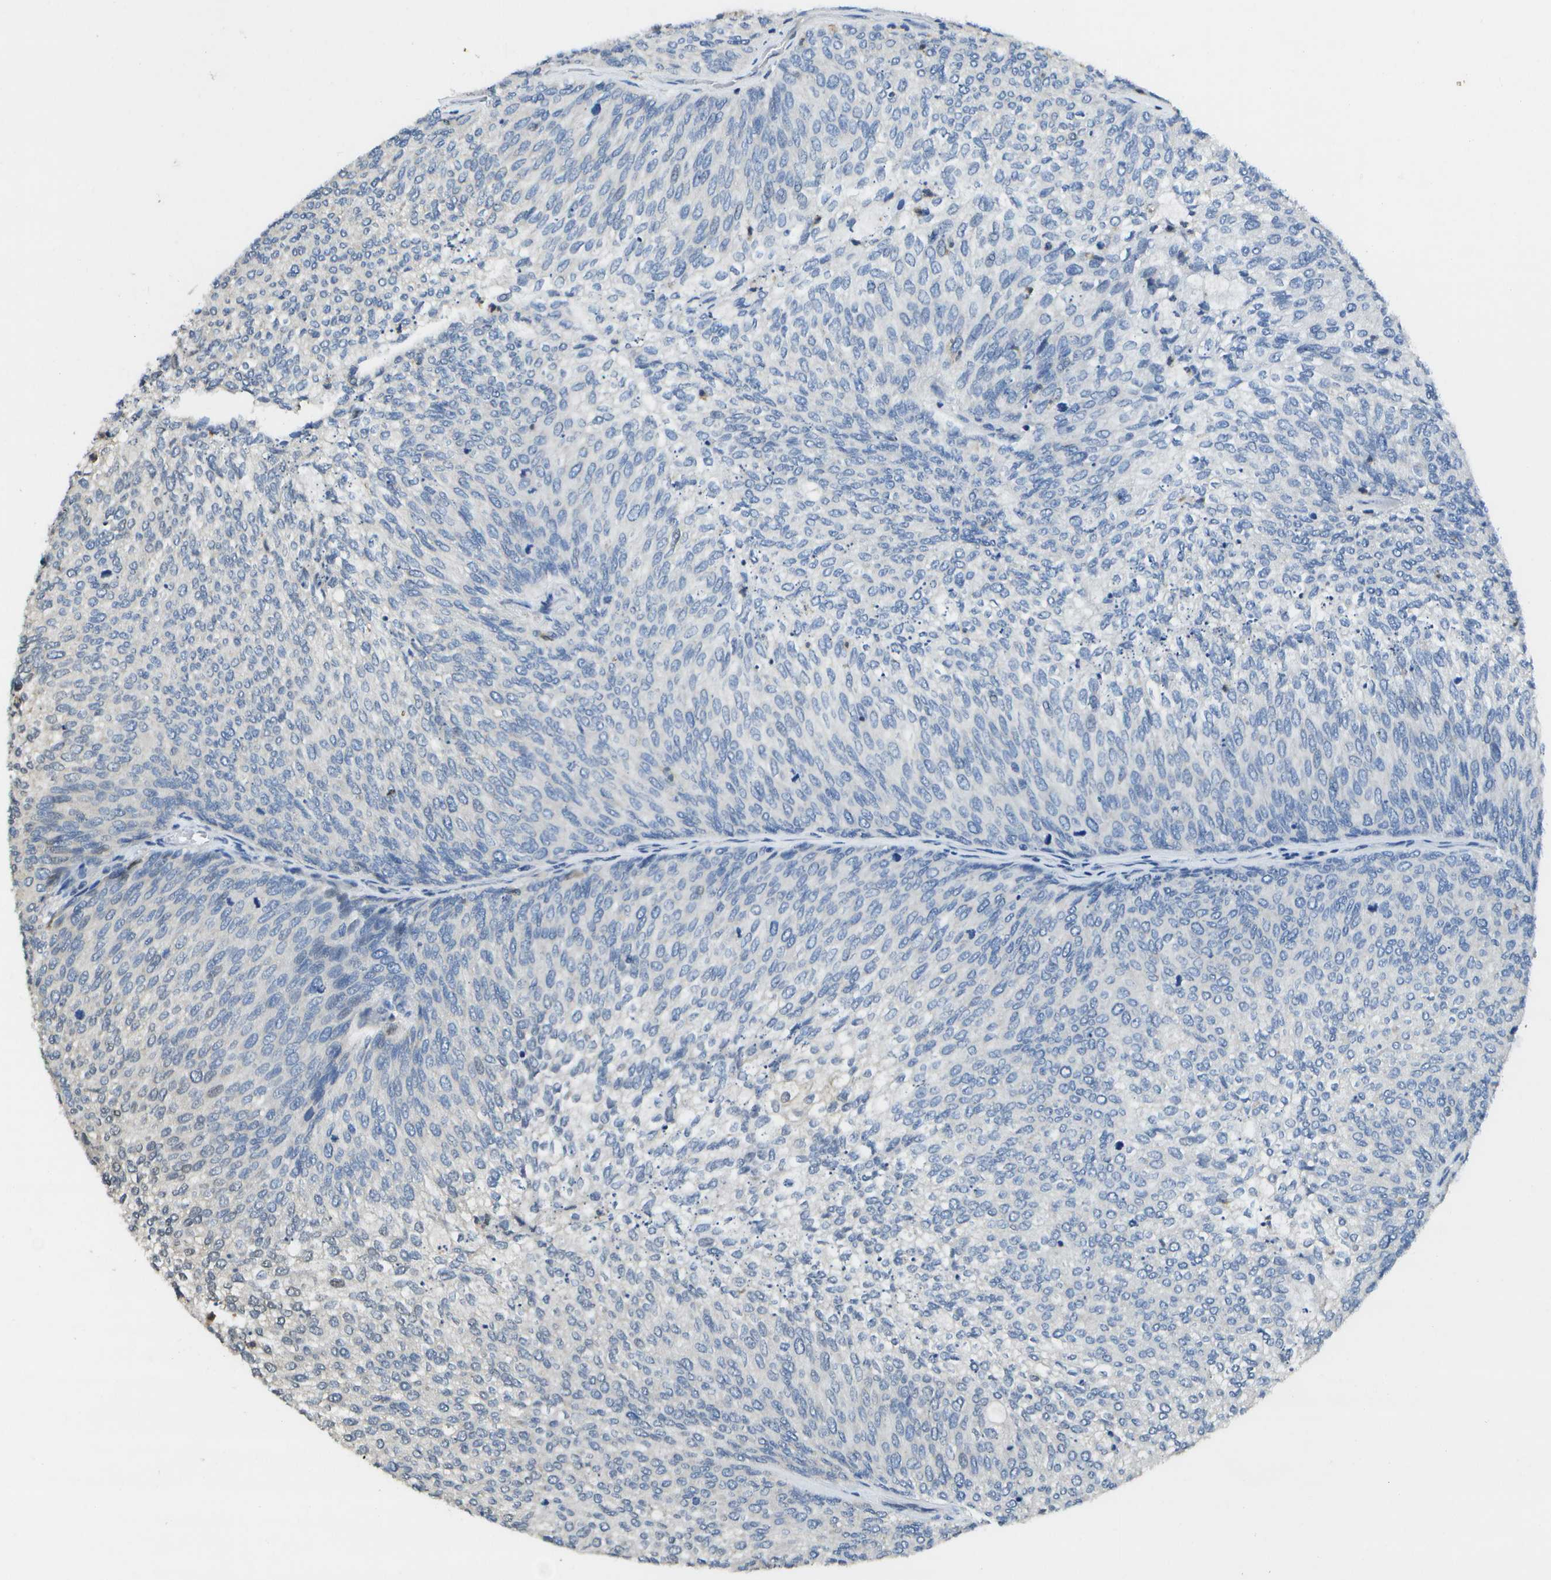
{"staining": {"intensity": "negative", "quantity": "none", "location": "none"}, "tissue": "urothelial cancer", "cell_type": "Tumor cells", "image_type": "cancer", "snomed": [{"axis": "morphology", "description": "Urothelial carcinoma, Low grade"}, {"axis": "topography", "description": "Urinary bladder"}], "caption": "Urothelial cancer was stained to show a protein in brown. There is no significant positivity in tumor cells.", "gene": "DSE", "patient": {"sex": "female", "age": 79}}